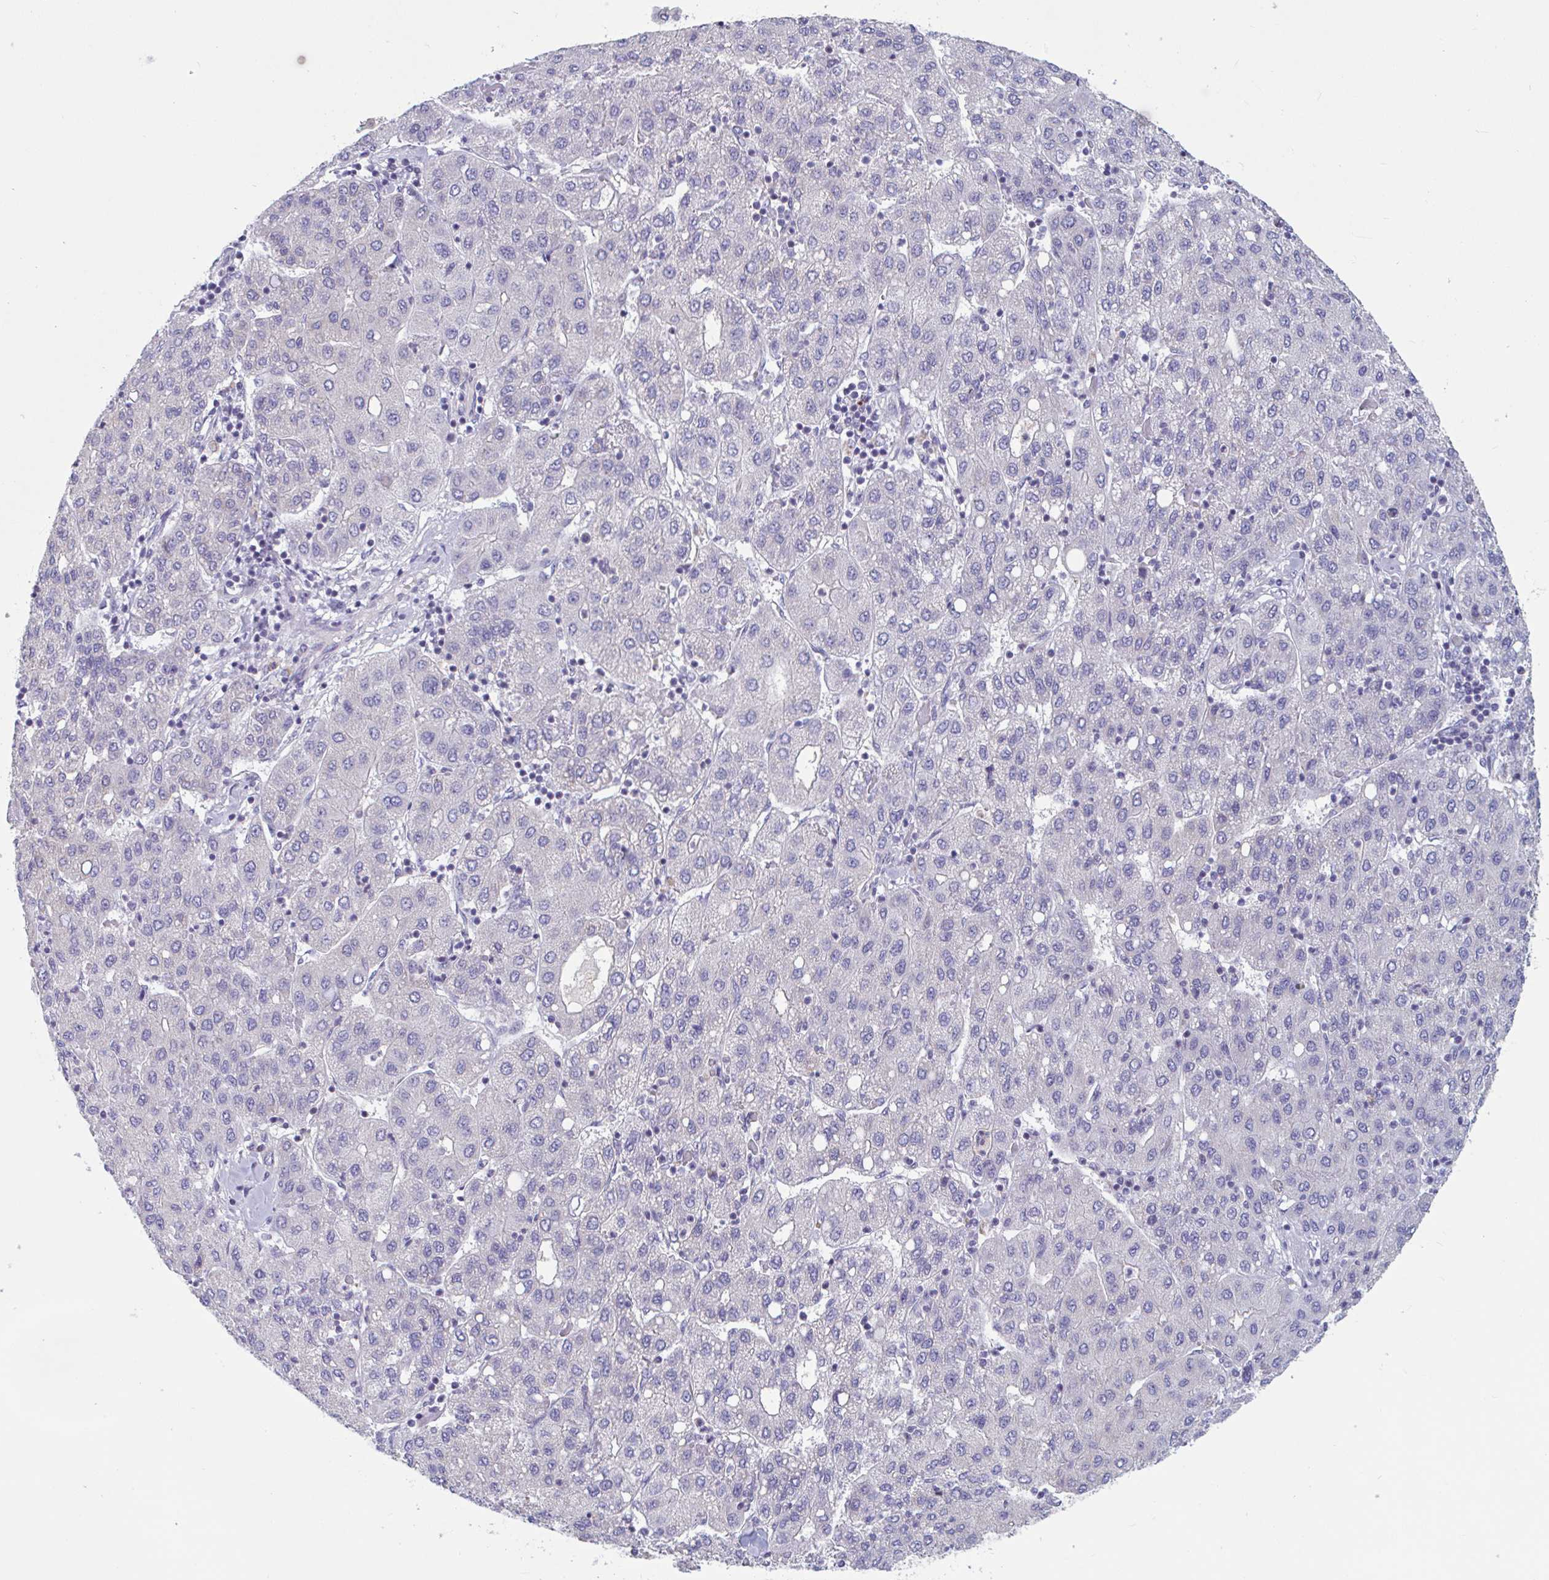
{"staining": {"intensity": "negative", "quantity": "none", "location": "none"}, "tissue": "liver cancer", "cell_type": "Tumor cells", "image_type": "cancer", "snomed": [{"axis": "morphology", "description": "Carcinoma, Hepatocellular, NOS"}, {"axis": "topography", "description": "Liver"}], "caption": "Histopathology image shows no significant protein staining in tumor cells of liver cancer (hepatocellular carcinoma). (DAB immunohistochemistry (IHC) with hematoxylin counter stain).", "gene": "UNKL", "patient": {"sex": "male", "age": 65}}